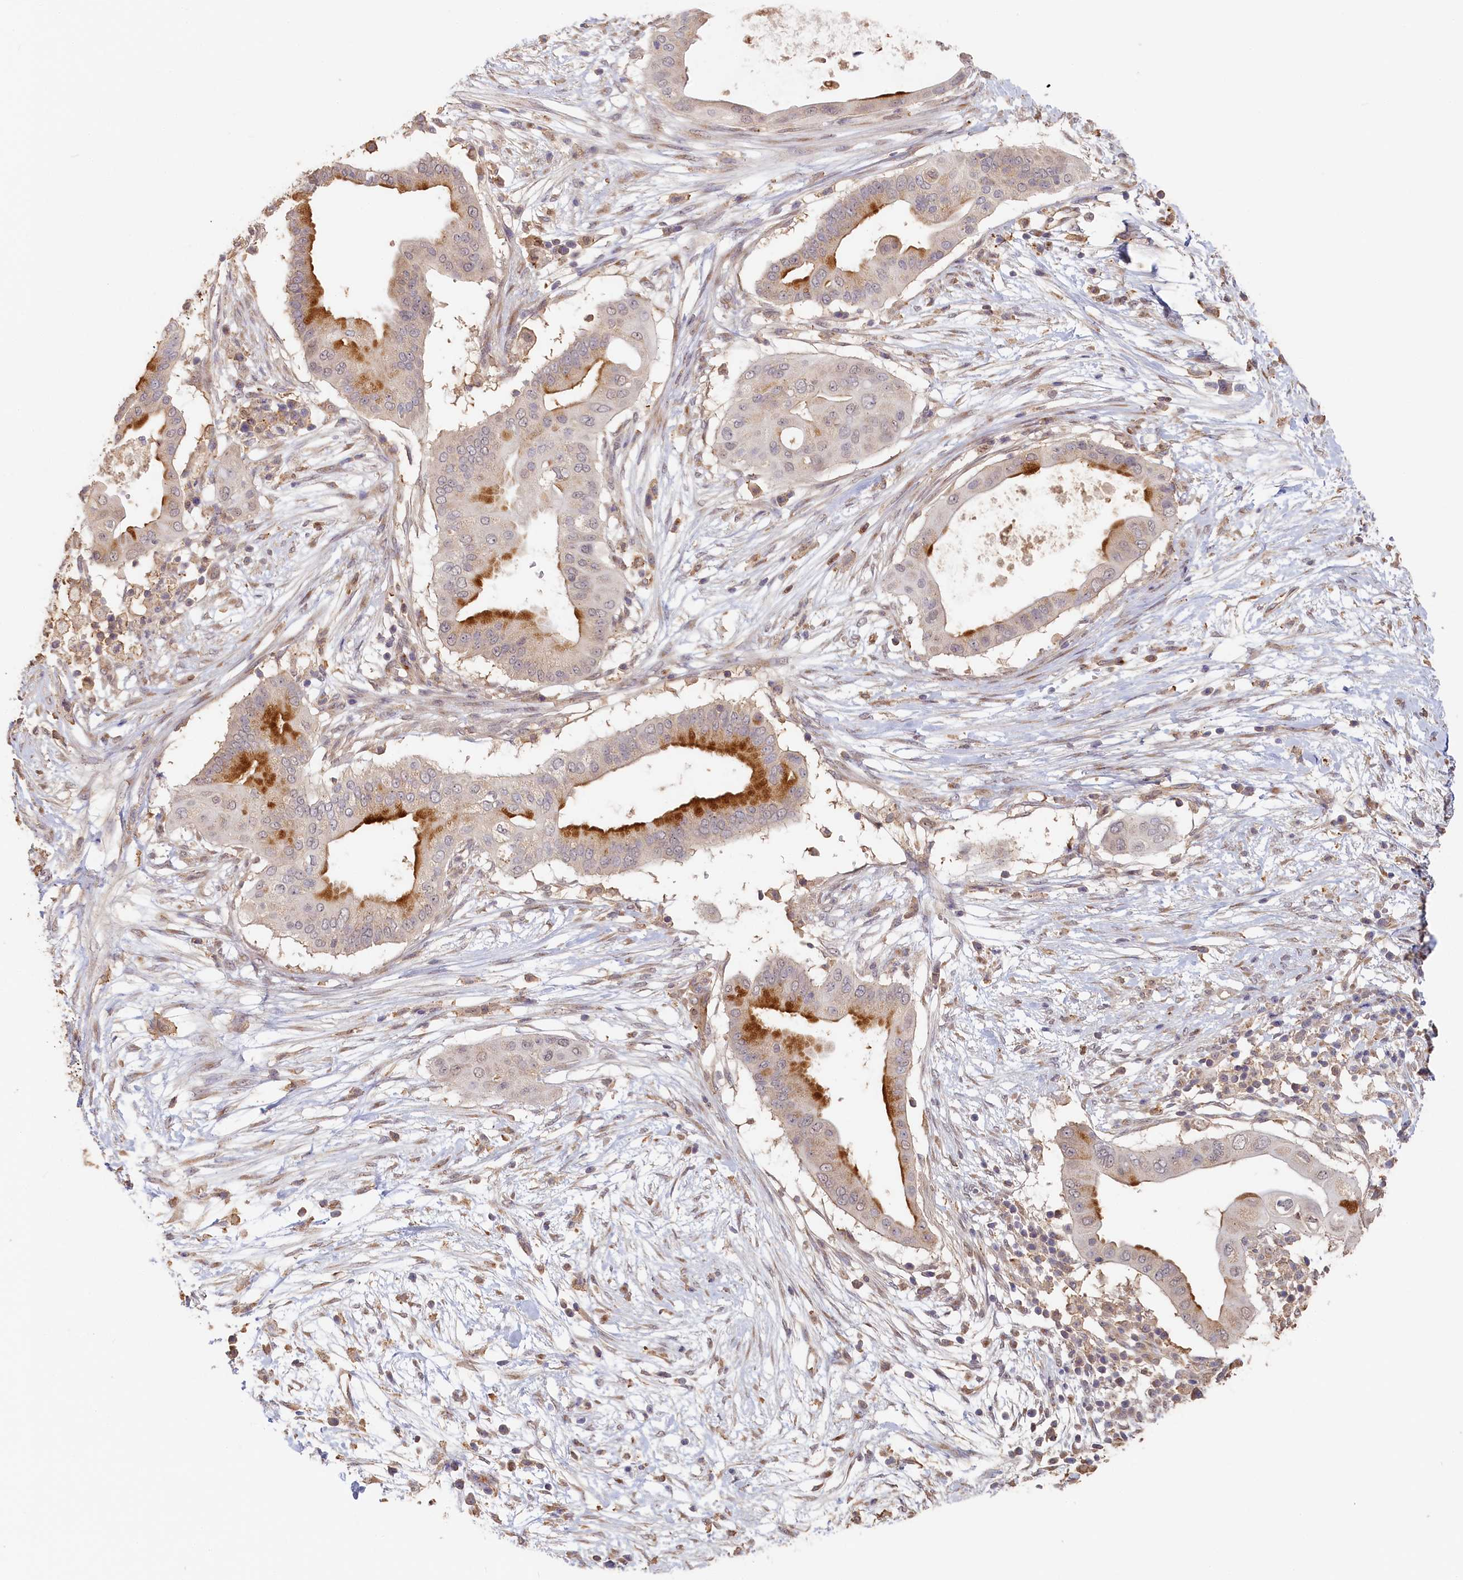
{"staining": {"intensity": "moderate", "quantity": "25%-75%", "location": "cytoplasmic/membranous"}, "tissue": "pancreatic cancer", "cell_type": "Tumor cells", "image_type": "cancer", "snomed": [{"axis": "morphology", "description": "Adenocarcinoma, NOS"}, {"axis": "topography", "description": "Pancreas"}], "caption": "Immunohistochemical staining of human pancreatic cancer (adenocarcinoma) exhibits medium levels of moderate cytoplasmic/membranous protein expression in about 25%-75% of tumor cells.", "gene": "STX16", "patient": {"sex": "male", "age": 68}}